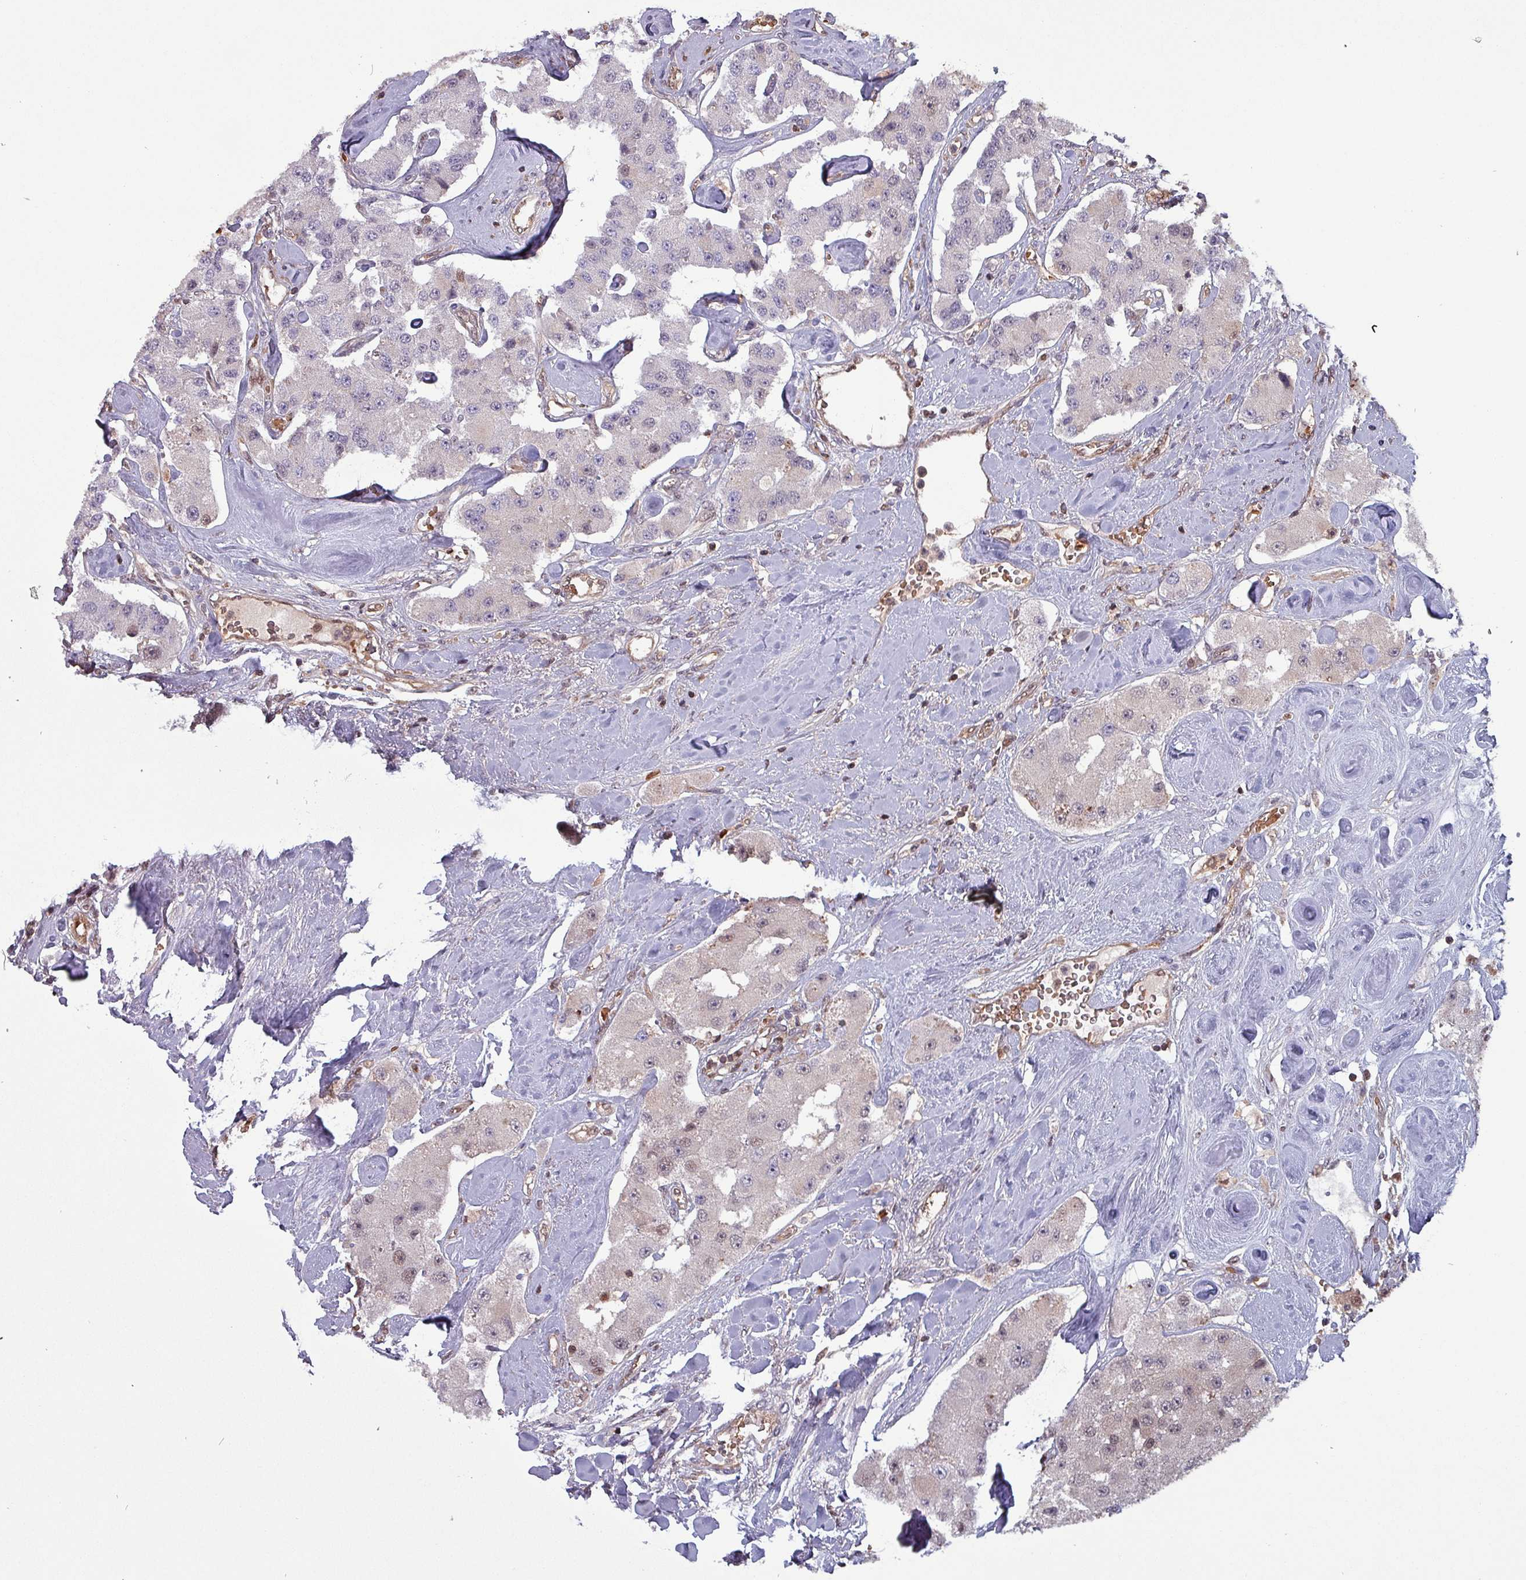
{"staining": {"intensity": "negative", "quantity": "none", "location": "none"}, "tissue": "carcinoid", "cell_type": "Tumor cells", "image_type": "cancer", "snomed": [{"axis": "morphology", "description": "Carcinoid, malignant, NOS"}, {"axis": "topography", "description": "Pancreas"}], "caption": "Photomicrograph shows no protein expression in tumor cells of carcinoid tissue.", "gene": "PSMB8", "patient": {"sex": "male", "age": 41}}